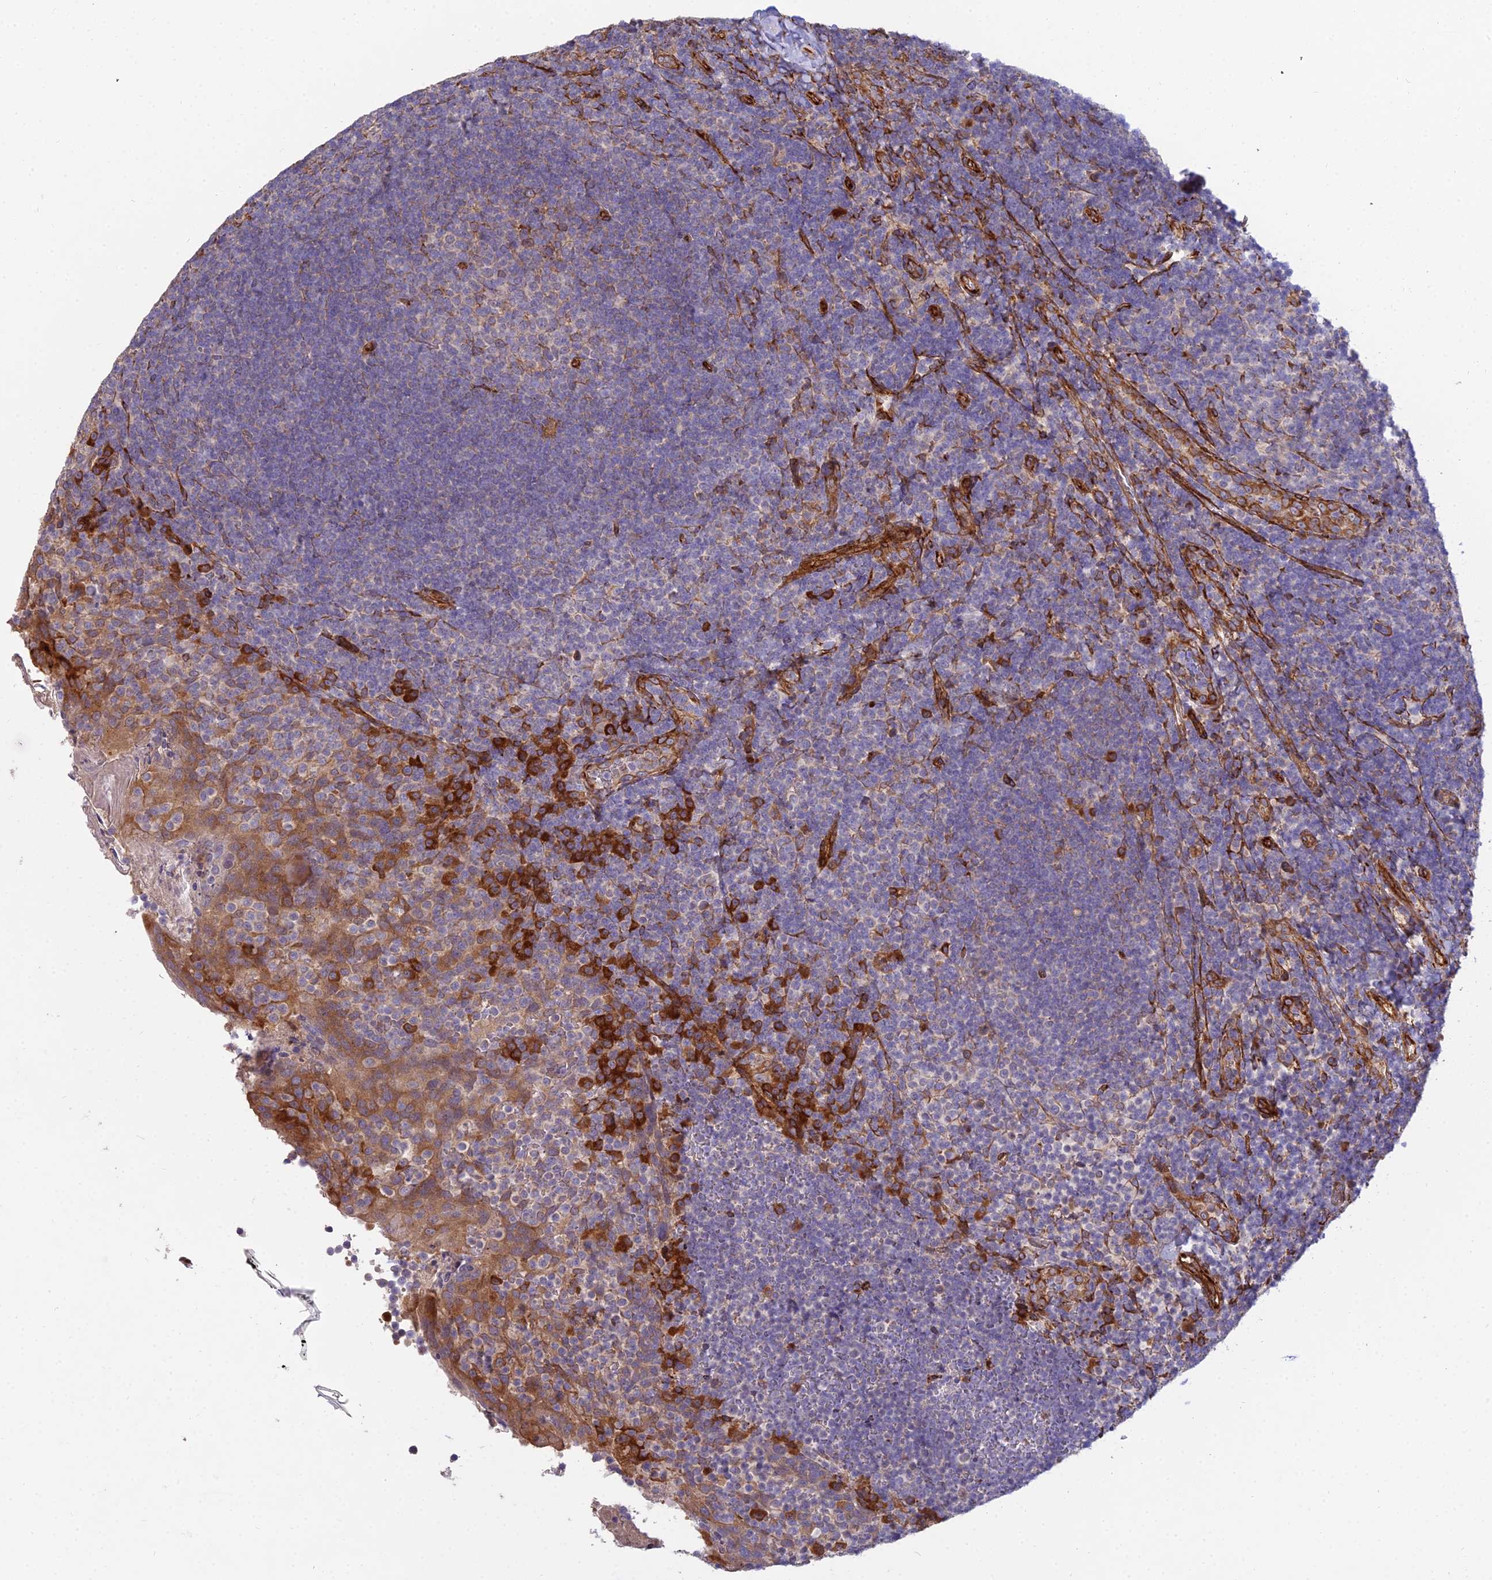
{"staining": {"intensity": "moderate", "quantity": "<25%", "location": "cytoplasmic/membranous"}, "tissue": "tonsil", "cell_type": "Germinal center cells", "image_type": "normal", "snomed": [{"axis": "morphology", "description": "Normal tissue, NOS"}, {"axis": "topography", "description": "Tonsil"}], "caption": "IHC staining of benign tonsil, which shows low levels of moderate cytoplasmic/membranous staining in about <25% of germinal center cells indicating moderate cytoplasmic/membranous protein expression. The staining was performed using DAB (brown) for protein detection and nuclei were counterstained in hematoxylin (blue).", "gene": "NDUFAF7", "patient": {"sex": "female", "age": 10}}